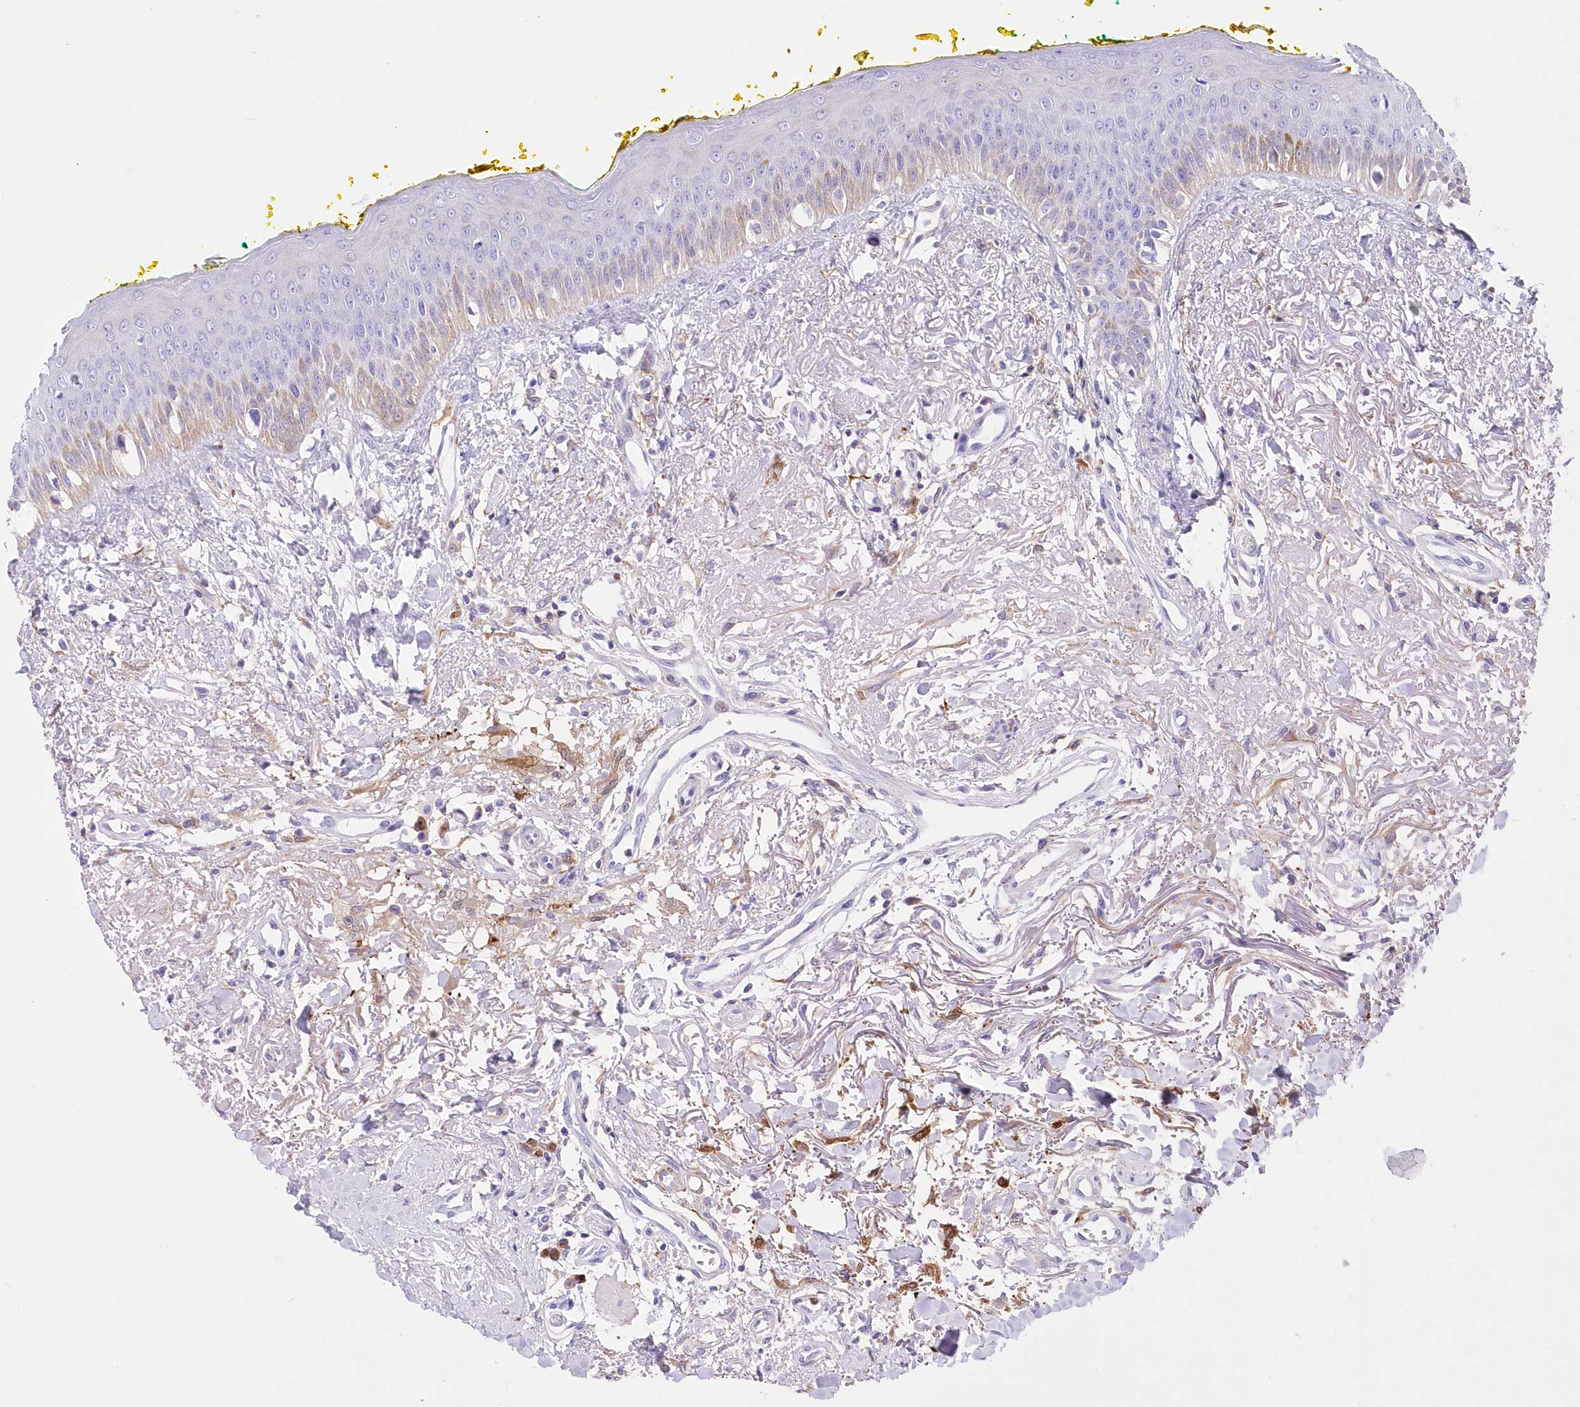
{"staining": {"intensity": "moderate", "quantity": "<25%", "location": "cytoplasmic/membranous"}, "tissue": "oral mucosa", "cell_type": "Squamous epithelial cells", "image_type": "normal", "snomed": [{"axis": "morphology", "description": "Normal tissue, NOS"}, {"axis": "topography", "description": "Oral tissue"}], "caption": "Immunohistochemistry (IHC) photomicrograph of normal oral mucosa stained for a protein (brown), which reveals low levels of moderate cytoplasmic/membranous staining in about <25% of squamous epithelial cells.", "gene": "DNAJC19", "patient": {"sex": "female", "age": 70}}